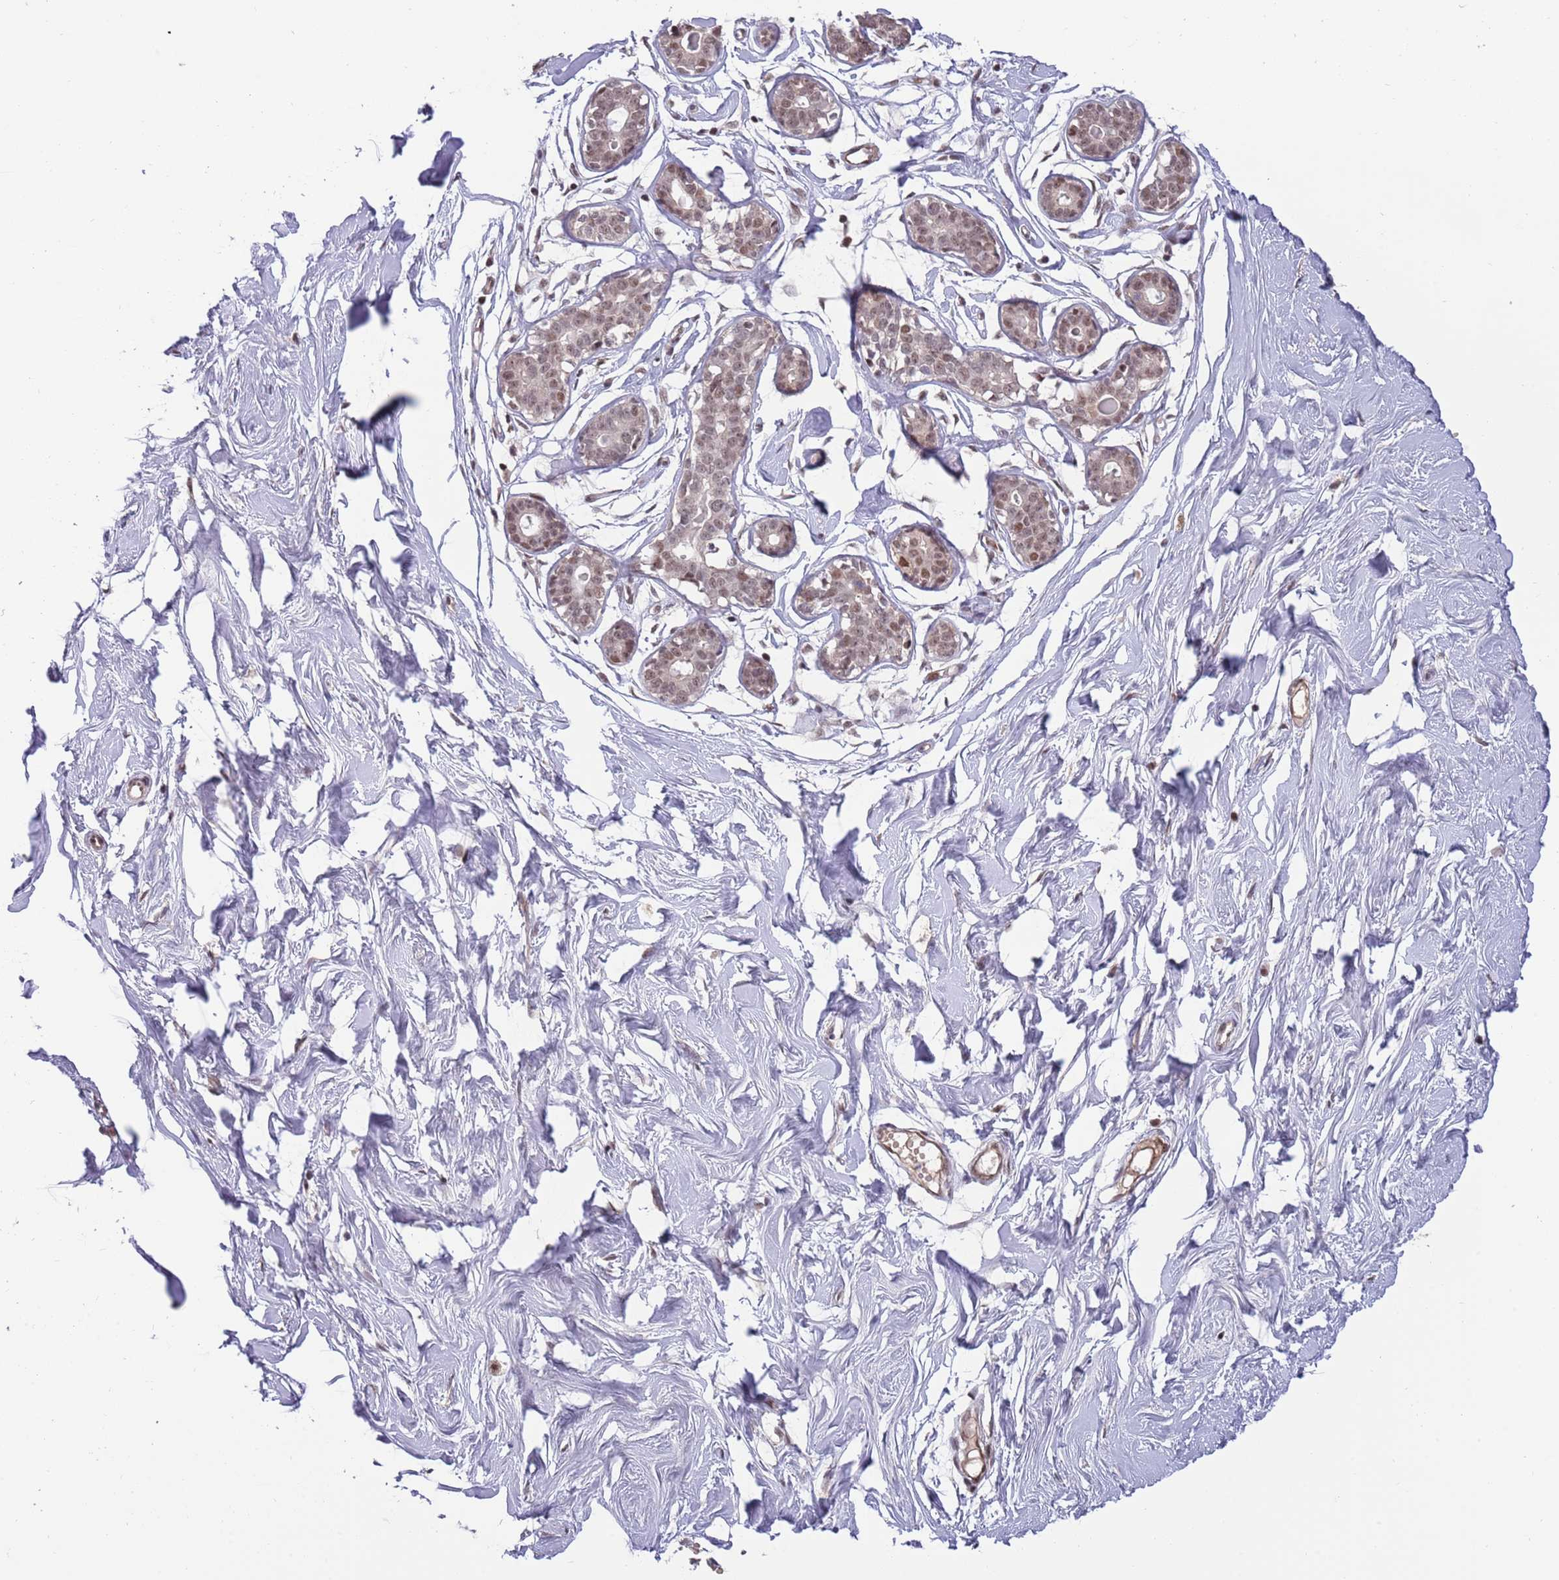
{"staining": {"intensity": "negative", "quantity": "none", "location": "none"}, "tissue": "breast", "cell_type": "Adipocytes", "image_type": "normal", "snomed": [{"axis": "morphology", "description": "Normal tissue, NOS"}, {"axis": "morphology", "description": "Adenoma, NOS"}, {"axis": "topography", "description": "Breast"}], "caption": "Immunohistochemistry (IHC) histopathology image of normal breast: human breast stained with DAB (3,3'-diaminobenzidine) reveals no significant protein expression in adipocytes.", "gene": "ZBTB7A", "patient": {"sex": "female", "age": 23}}